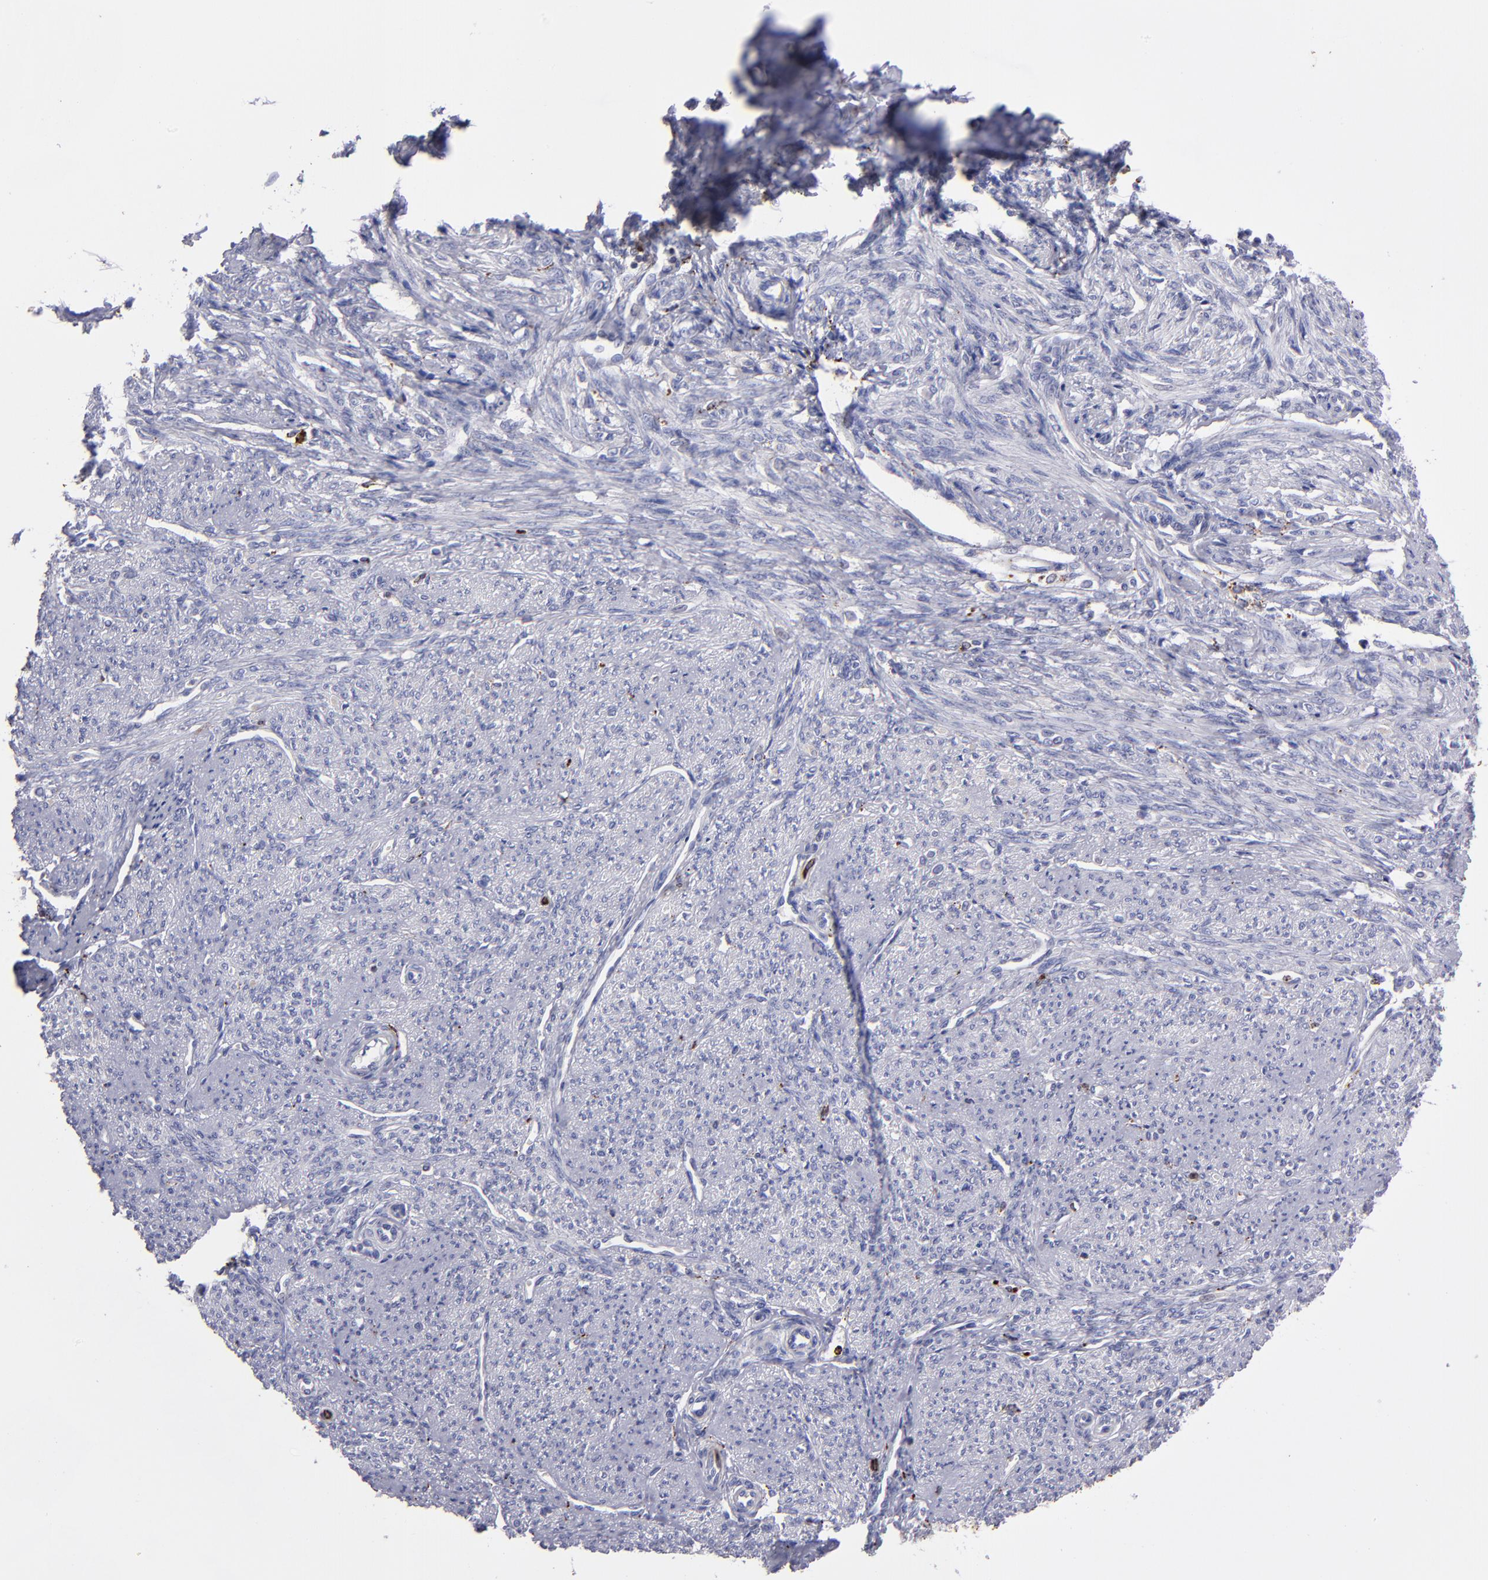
{"staining": {"intensity": "negative", "quantity": "none", "location": "none"}, "tissue": "smooth muscle", "cell_type": "Smooth muscle cells", "image_type": "normal", "snomed": [{"axis": "morphology", "description": "Normal tissue, NOS"}, {"axis": "topography", "description": "Smooth muscle"}], "caption": "Immunohistochemistry (IHC) of benign human smooth muscle displays no positivity in smooth muscle cells.", "gene": "CTSS", "patient": {"sex": "female", "age": 65}}